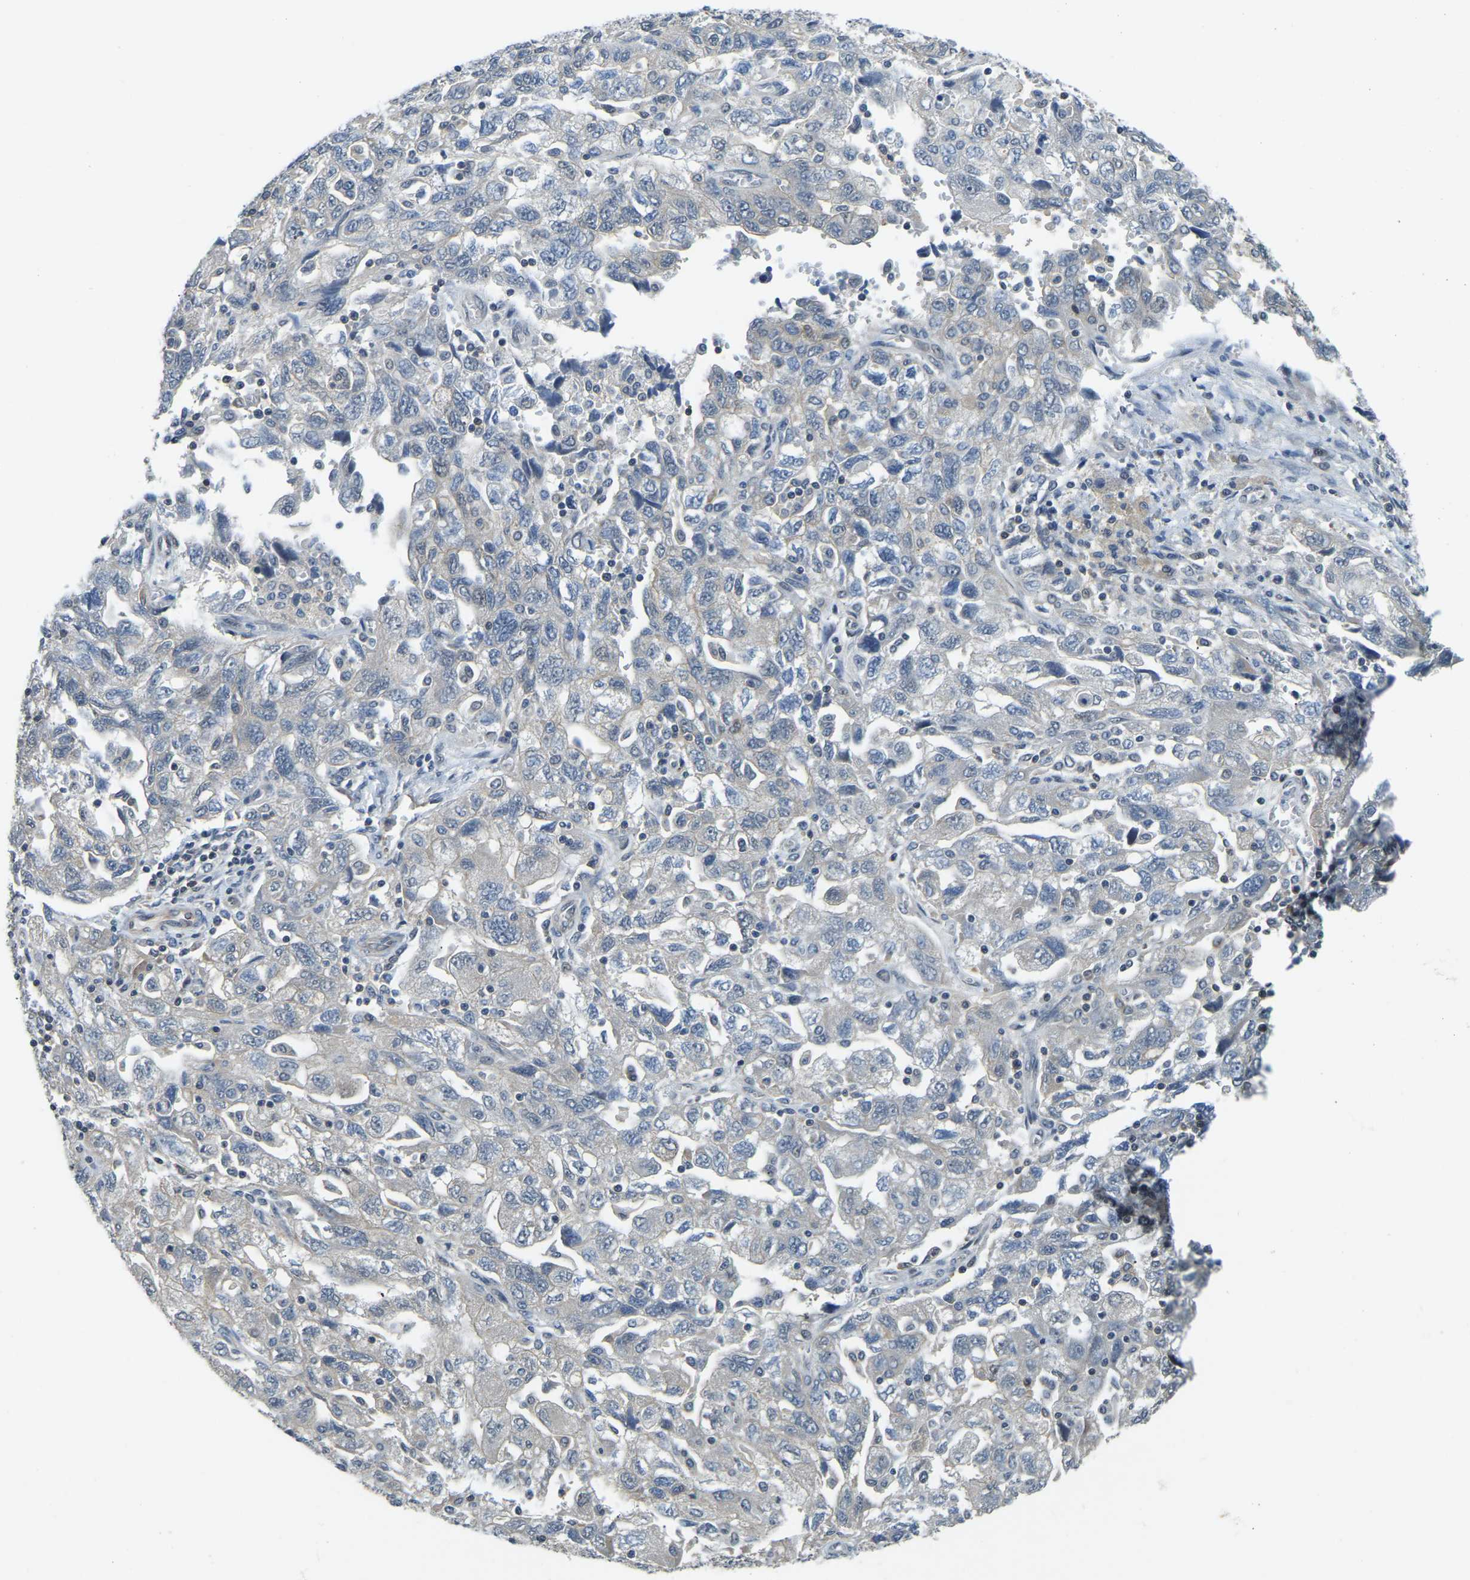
{"staining": {"intensity": "negative", "quantity": "none", "location": "none"}, "tissue": "ovarian cancer", "cell_type": "Tumor cells", "image_type": "cancer", "snomed": [{"axis": "morphology", "description": "Carcinoma, NOS"}, {"axis": "morphology", "description": "Cystadenocarcinoma, serous, NOS"}, {"axis": "topography", "description": "Ovary"}], "caption": "Serous cystadenocarcinoma (ovarian) stained for a protein using IHC reveals no staining tumor cells.", "gene": "AHNAK", "patient": {"sex": "female", "age": 69}}